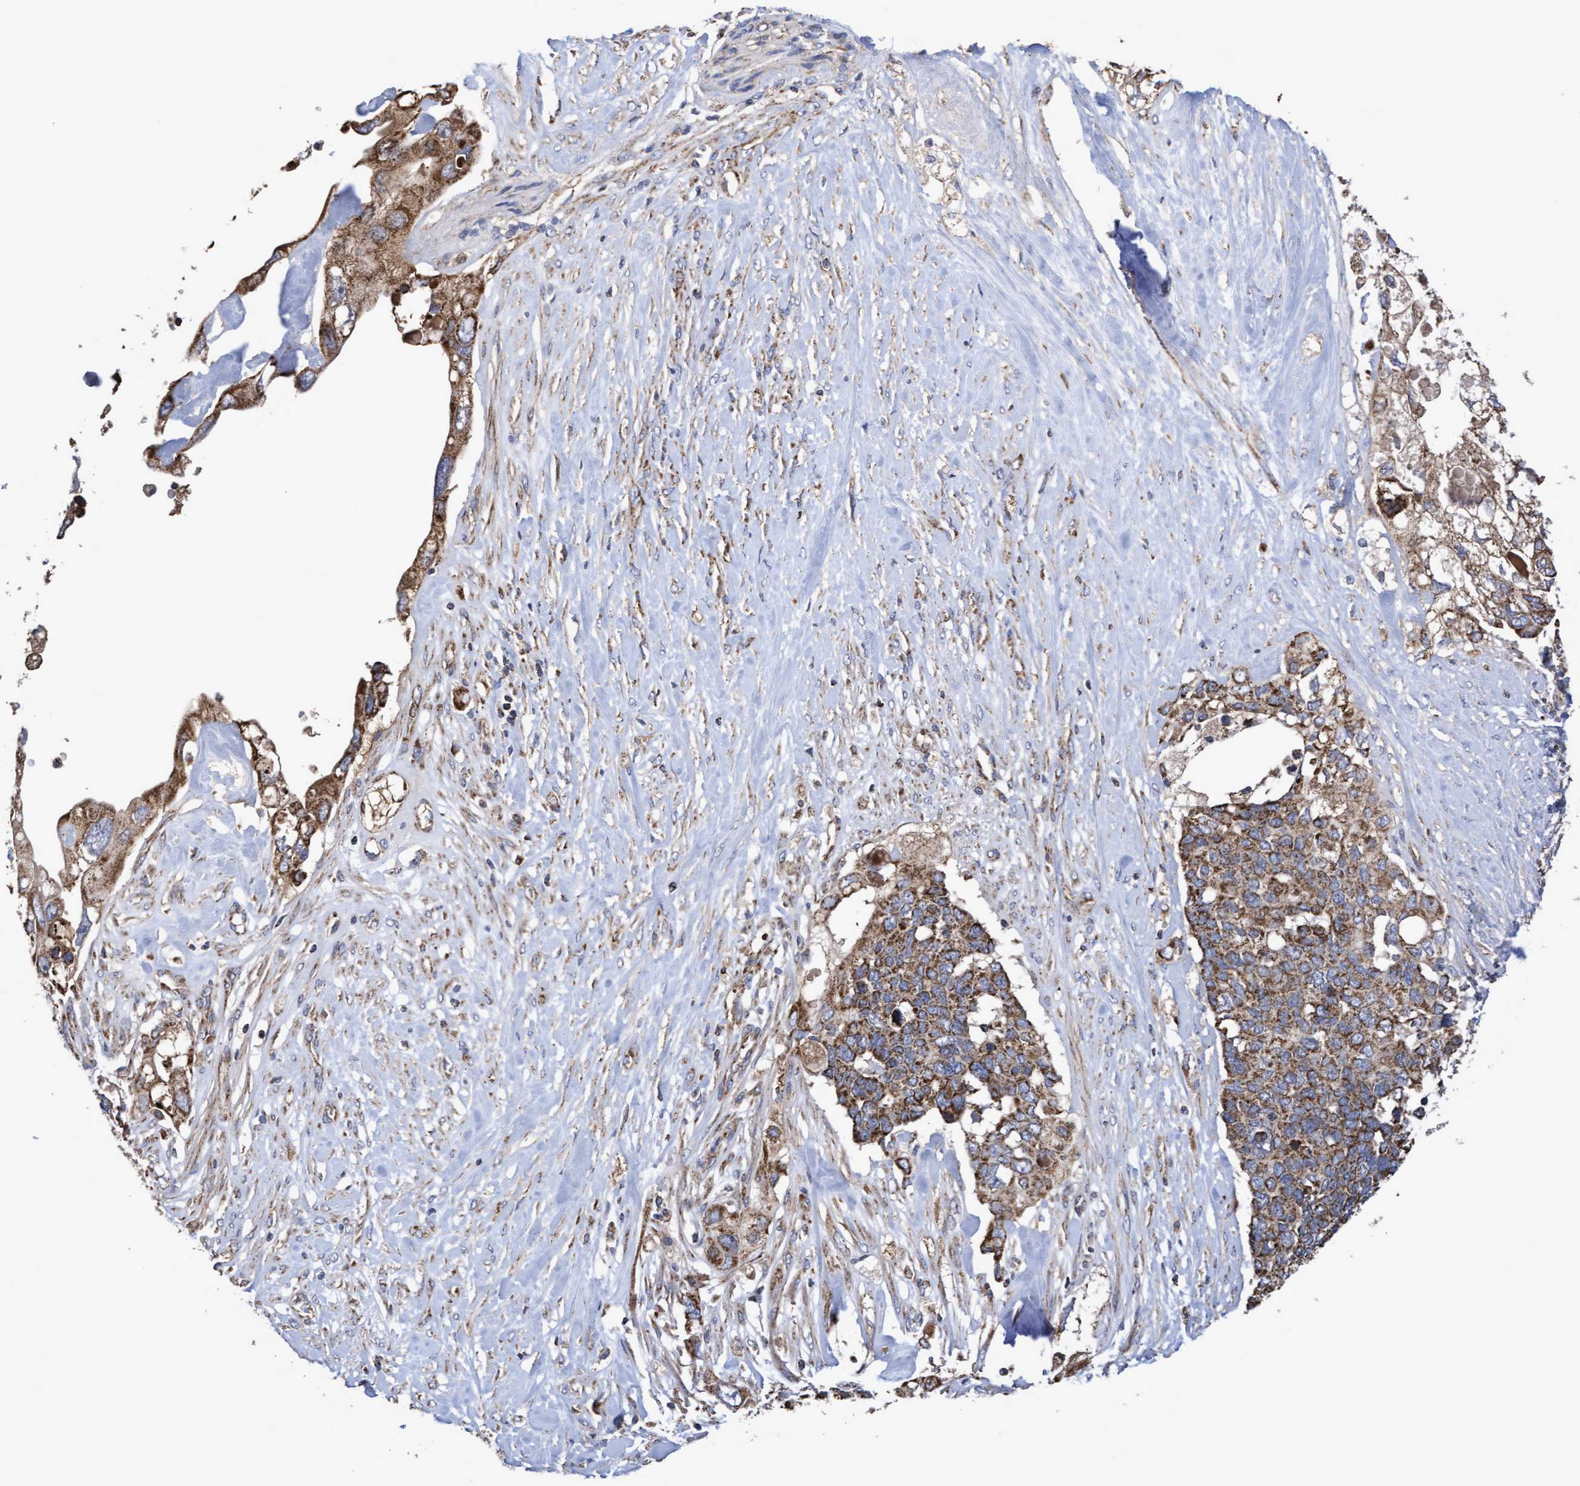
{"staining": {"intensity": "strong", "quantity": ">75%", "location": "cytoplasmic/membranous"}, "tissue": "pancreatic cancer", "cell_type": "Tumor cells", "image_type": "cancer", "snomed": [{"axis": "morphology", "description": "Adenocarcinoma, NOS"}, {"axis": "topography", "description": "Pancreas"}], "caption": "Immunohistochemical staining of pancreatic cancer exhibits high levels of strong cytoplasmic/membranous staining in approximately >75% of tumor cells. (Brightfield microscopy of DAB IHC at high magnification).", "gene": "COBL", "patient": {"sex": "female", "age": 56}}